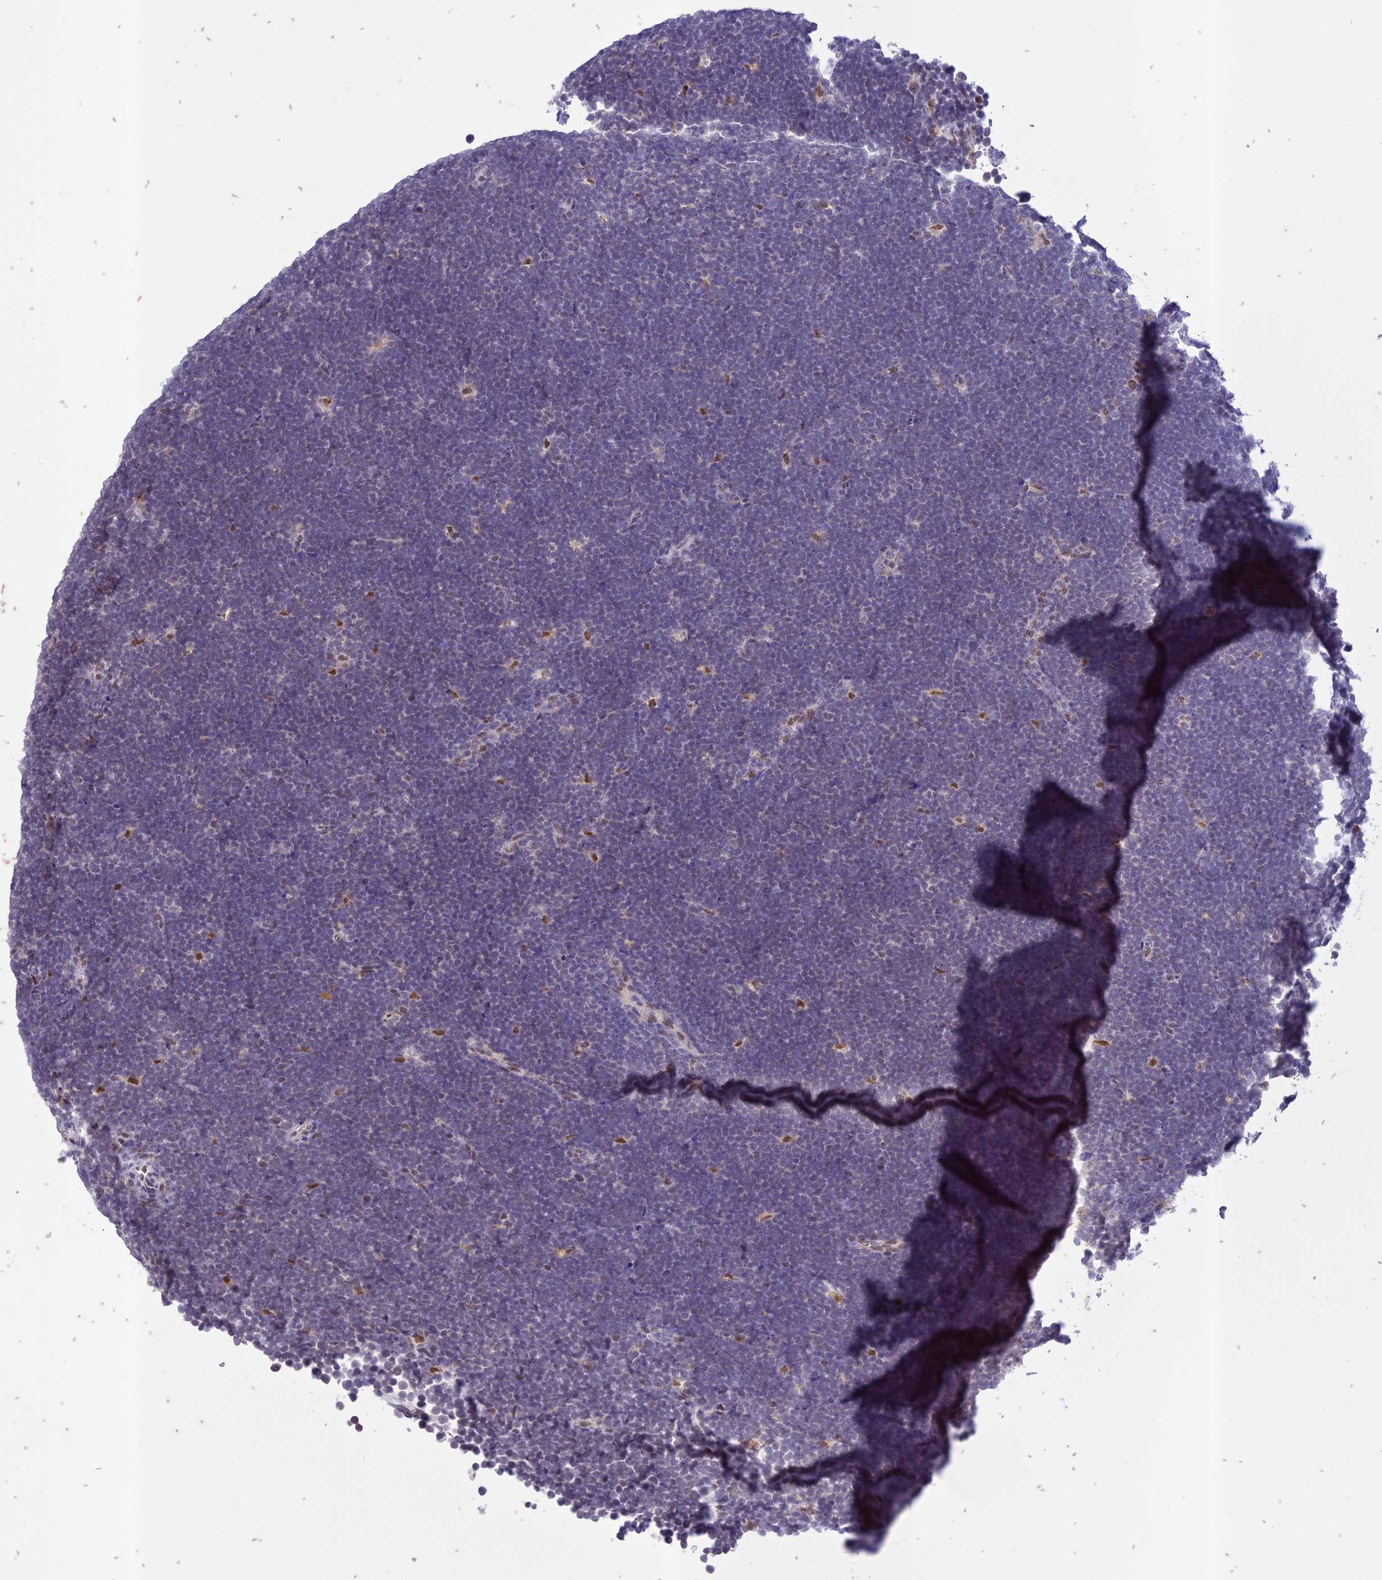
{"staining": {"intensity": "negative", "quantity": "none", "location": "none"}, "tissue": "lymphoma", "cell_type": "Tumor cells", "image_type": "cancer", "snomed": [{"axis": "morphology", "description": "Malignant lymphoma, non-Hodgkin's type, High grade"}, {"axis": "topography", "description": "Lymph node"}], "caption": "Immunohistochemistry photomicrograph of human lymphoma stained for a protein (brown), which exhibits no expression in tumor cells. Brightfield microscopy of IHC stained with DAB (brown) and hematoxylin (blue), captured at high magnification.", "gene": "POP4", "patient": {"sex": "male", "age": 13}}